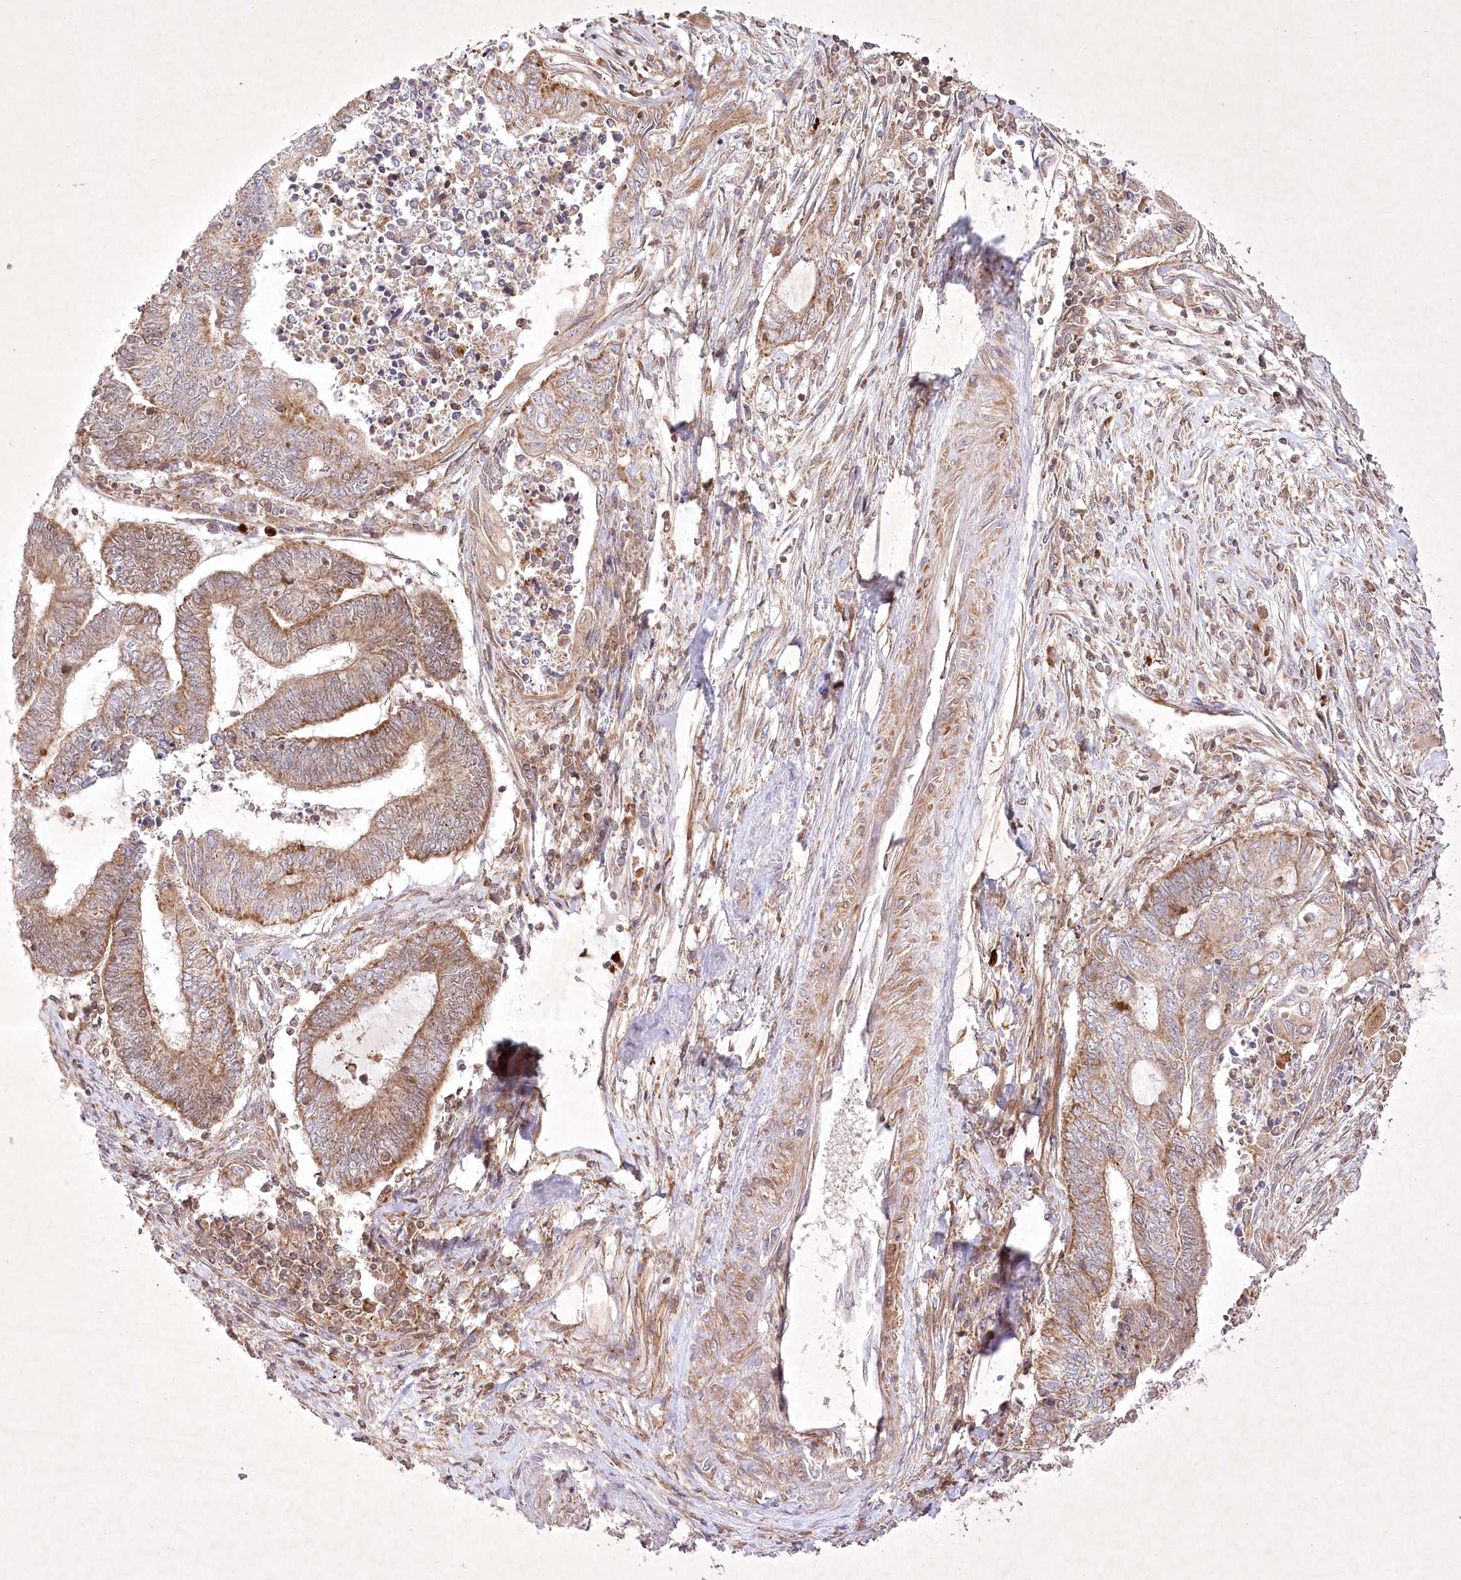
{"staining": {"intensity": "moderate", "quantity": ">75%", "location": "cytoplasmic/membranous"}, "tissue": "endometrial cancer", "cell_type": "Tumor cells", "image_type": "cancer", "snomed": [{"axis": "morphology", "description": "Adenocarcinoma, NOS"}, {"axis": "topography", "description": "Uterus"}, {"axis": "topography", "description": "Endometrium"}], "caption": "Protein staining of endometrial cancer tissue demonstrates moderate cytoplasmic/membranous positivity in approximately >75% of tumor cells. Ihc stains the protein in brown and the nuclei are stained blue.", "gene": "OPA1", "patient": {"sex": "female", "age": 70}}